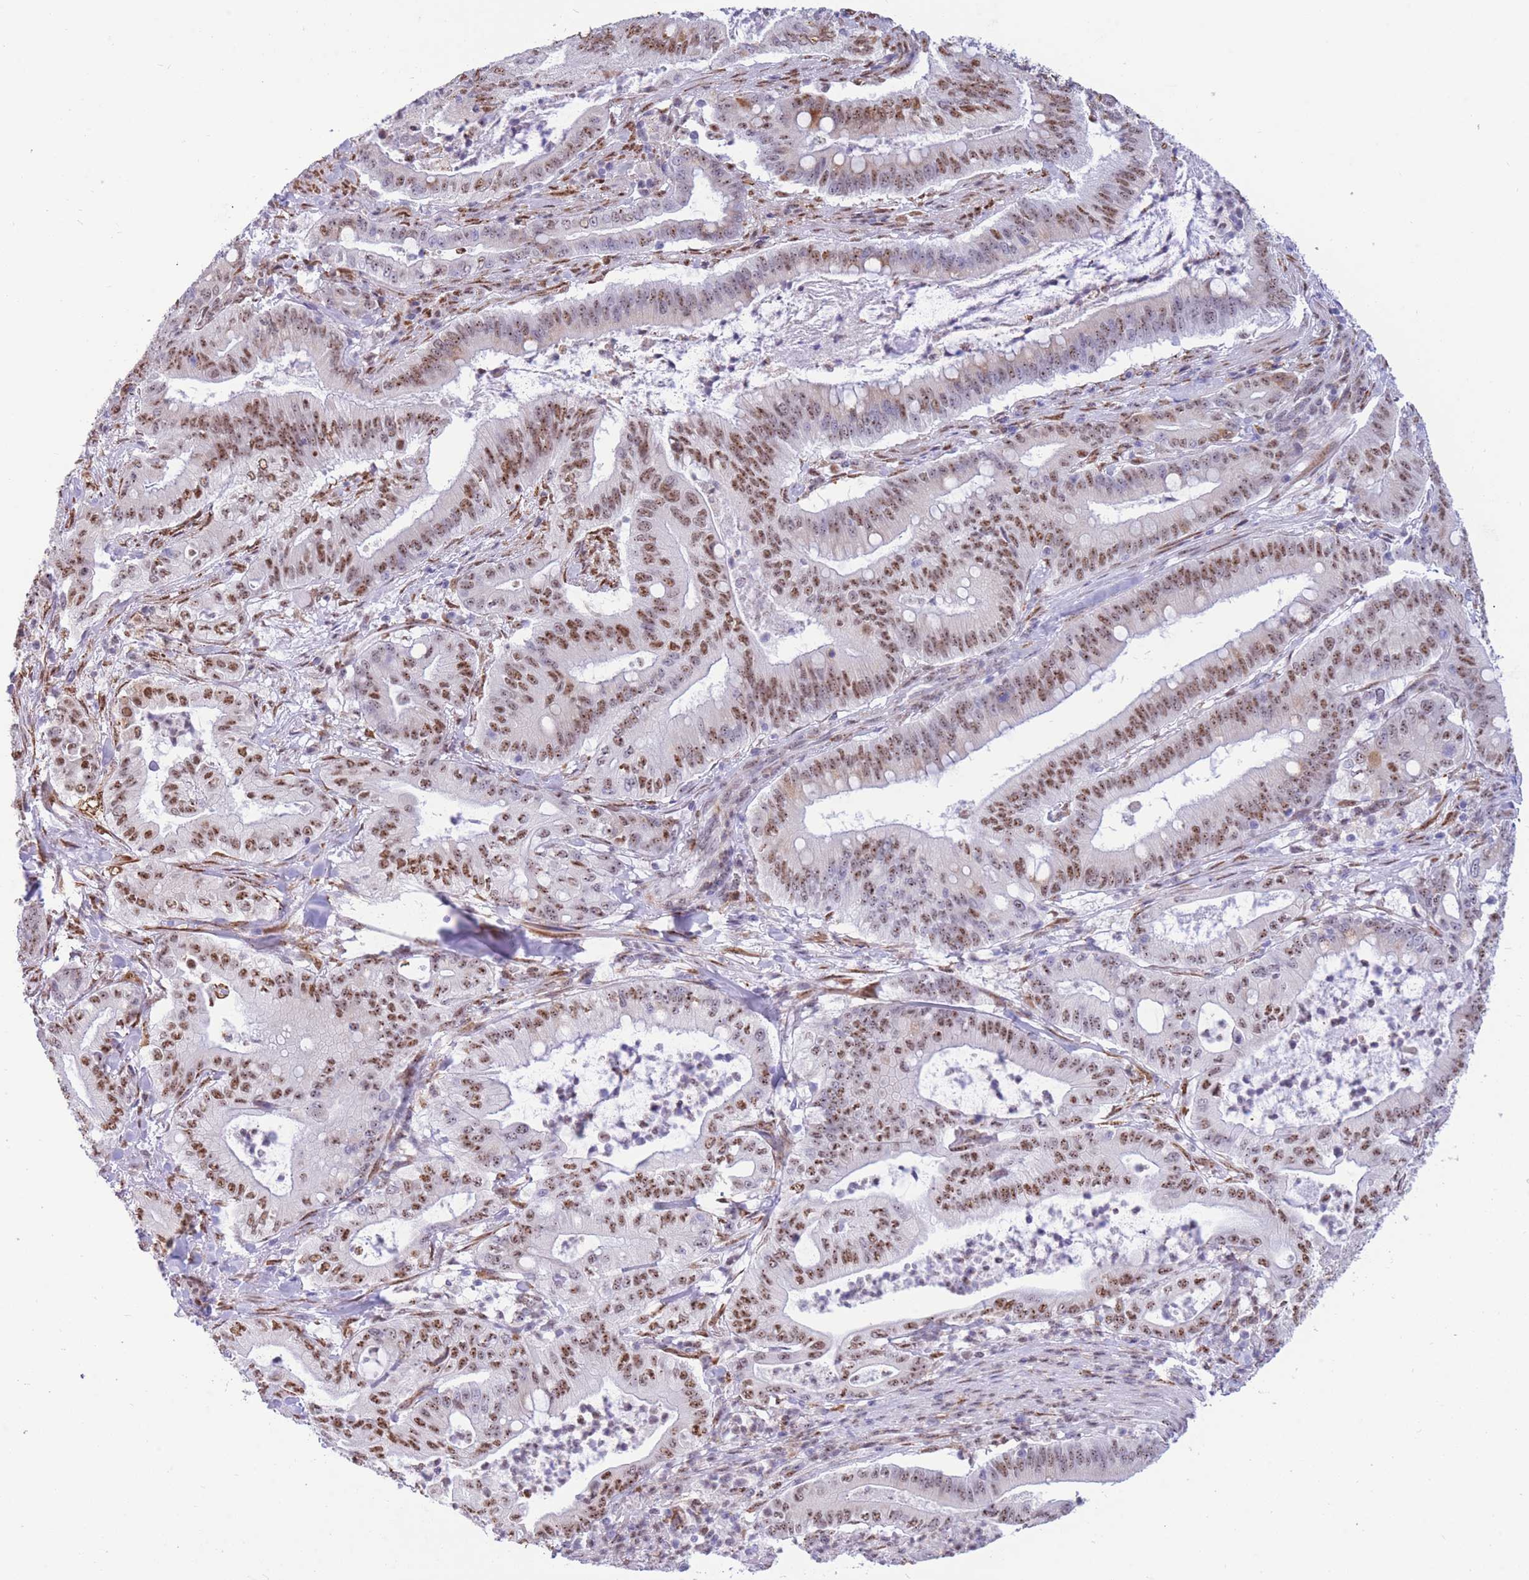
{"staining": {"intensity": "moderate", "quantity": ">75%", "location": "nuclear"}, "tissue": "pancreatic cancer", "cell_type": "Tumor cells", "image_type": "cancer", "snomed": [{"axis": "morphology", "description": "Adenocarcinoma, NOS"}, {"axis": "topography", "description": "Pancreas"}], "caption": "This is an image of immunohistochemistry (IHC) staining of pancreatic cancer (adenocarcinoma), which shows moderate positivity in the nuclear of tumor cells.", "gene": "FAM153A", "patient": {"sex": "male", "age": 71}}